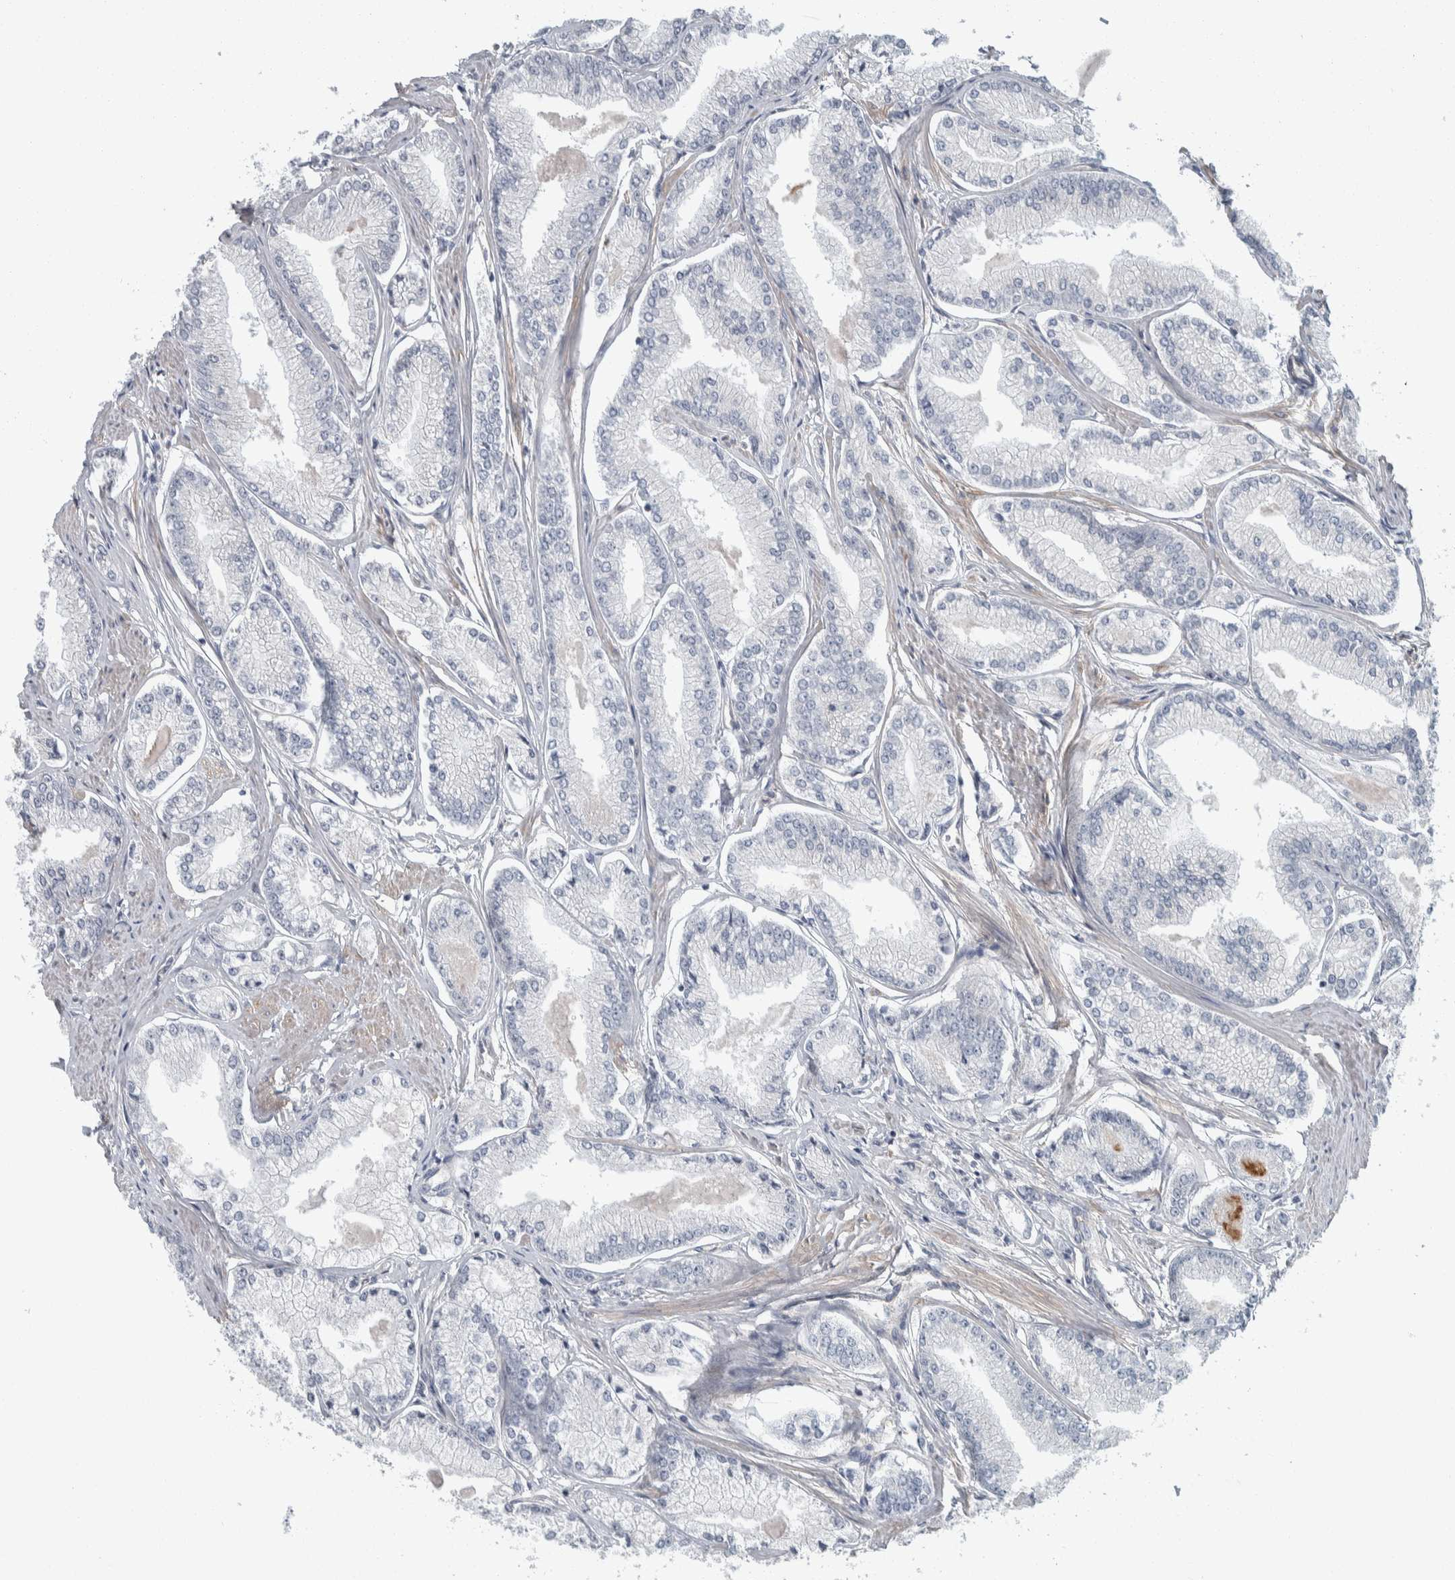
{"staining": {"intensity": "negative", "quantity": "none", "location": "none"}, "tissue": "prostate cancer", "cell_type": "Tumor cells", "image_type": "cancer", "snomed": [{"axis": "morphology", "description": "Adenocarcinoma, Low grade"}, {"axis": "topography", "description": "Prostate"}], "caption": "An immunohistochemistry histopathology image of prostate adenocarcinoma (low-grade) is shown. There is no staining in tumor cells of prostate adenocarcinoma (low-grade). The staining was performed using DAB (3,3'-diaminobenzidine) to visualize the protein expression in brown, while the nuclei were stained in blue with hematoxylin (Magnification: 20x).", "gene": "KCNJ3", "patient": {"sex": "male", "age": 52}}